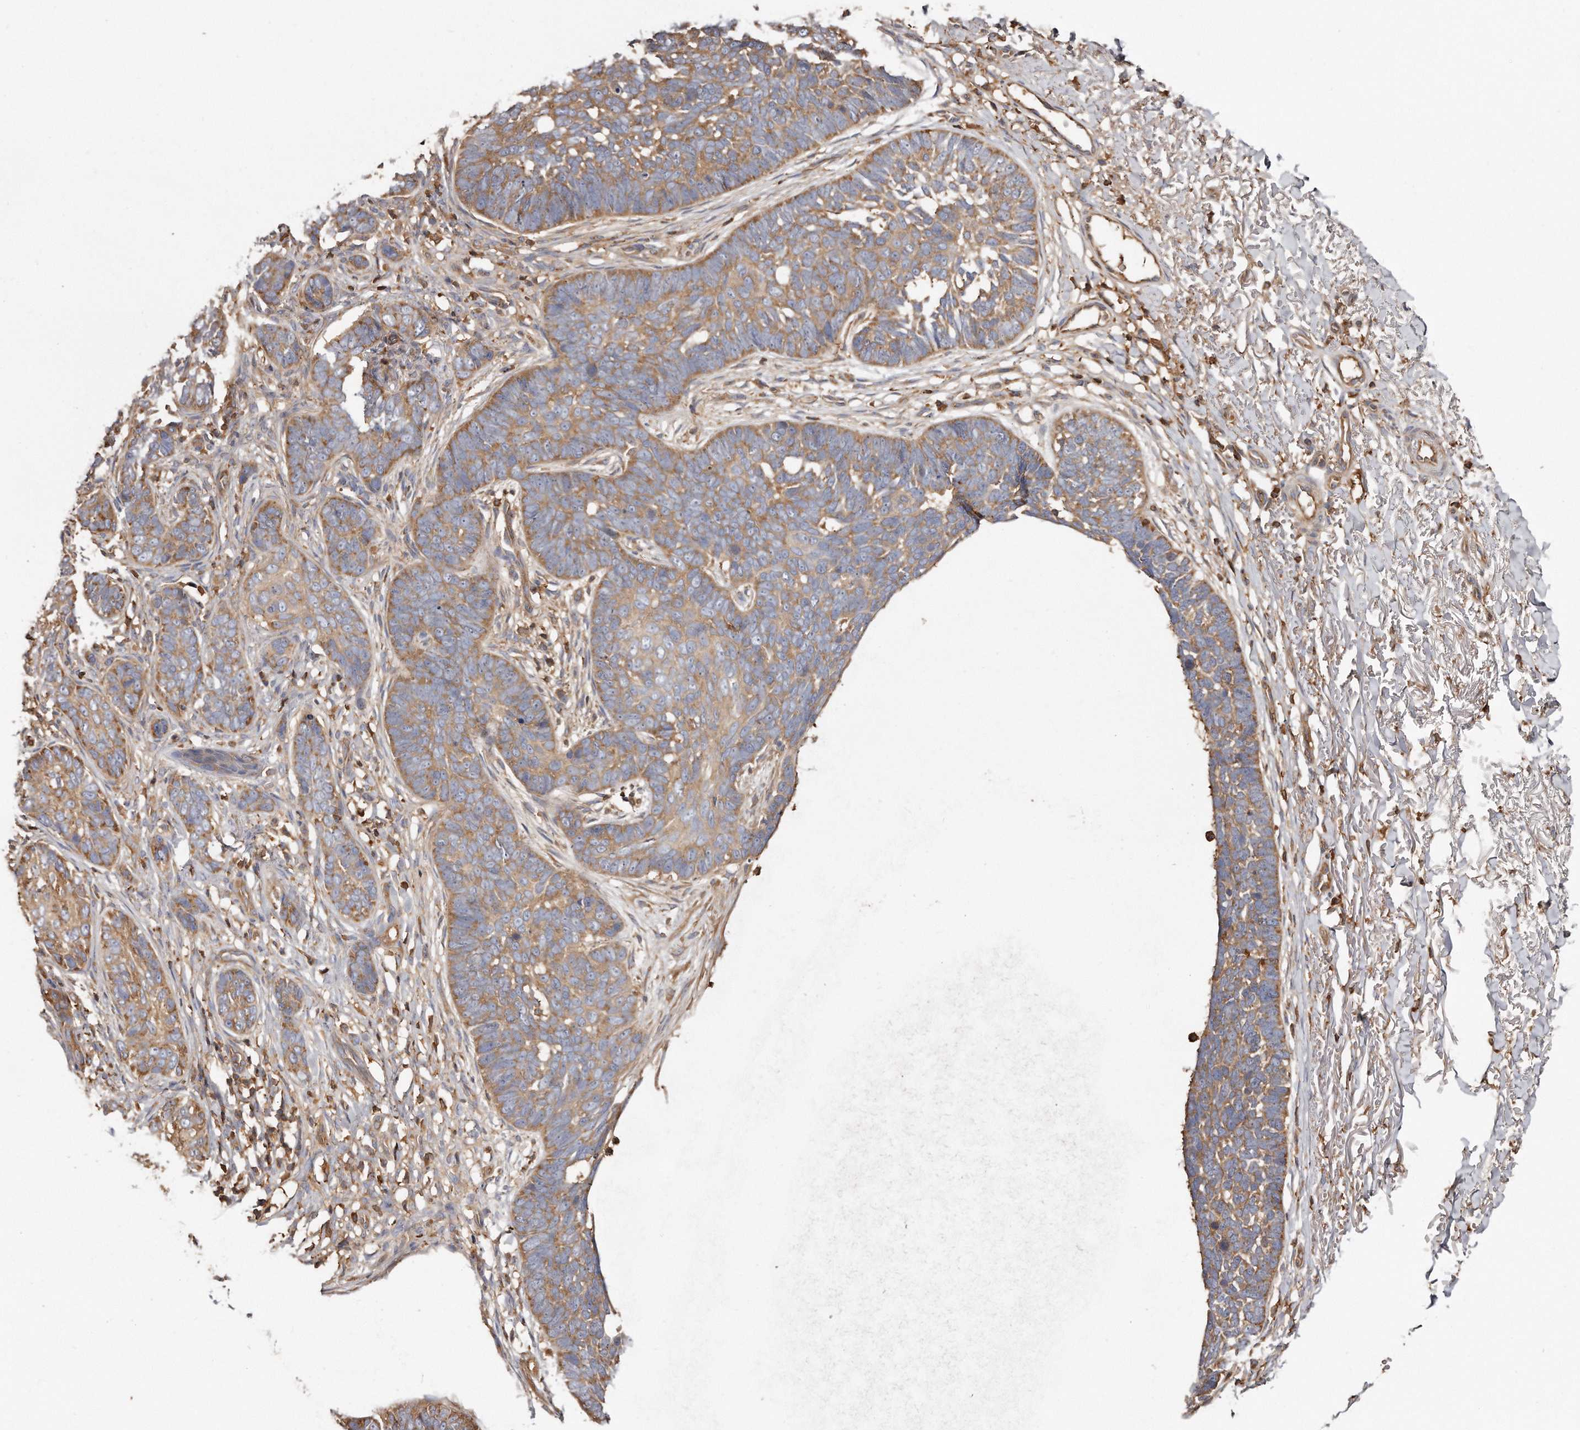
{"staining": {"intensity": "moderate", "quantity": "<25%", "location": "cytoplasmic/membranous"}, "tissue": "skin cancer", "cell_type": "Tumor cells", "image_type": "cancer", "snomed": [{"axis": "morphology", "description": "Normal tissue, NOS"}, {"axis": "morphology", "description": "Basal cell carcinoma"}, {"axis": "topography", "description": "Skin"}], "caption": "Immunohistochemistry (IHC) of skin basal cell carcinoma displays low levels of moderate cytoplasmic/membranous expression in about <25% of tumor cells. (brown staining indicates protein expression, while blue staining denotes nuclei).", "gene": "CAP1", "patient": {"sex": "male", "age": 77}}